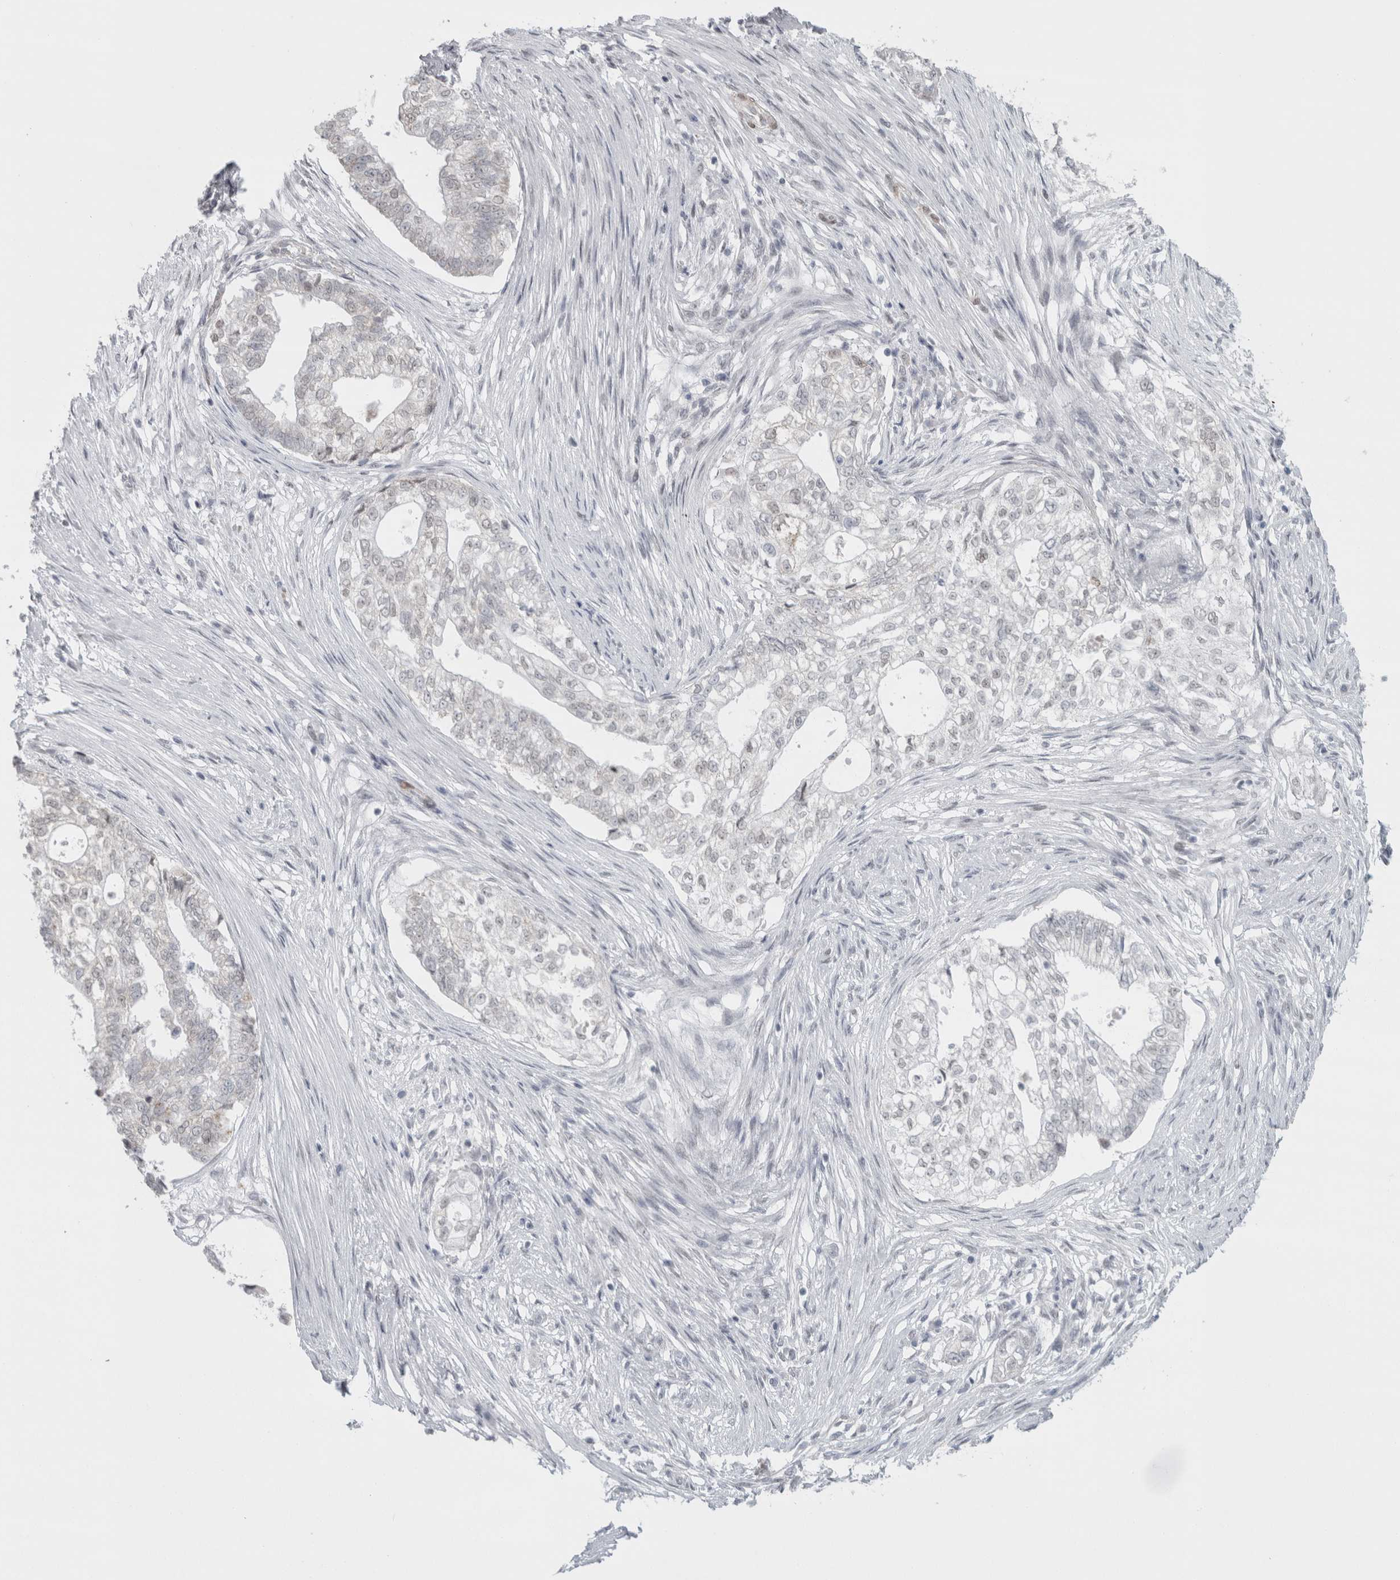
{"staining": {"intensity": "negative", "quantity": "none", "location": "none"}, "tissue": "pancreatic cancer", "cell_type": "Tumor cells", "image_type": "cancer", "snomed": [{"axis": "morphology", "description": "Adenocarcinoma, NOS"}, {"axis": "topography", "description": "Pancreas"}], "caption": "Tumor cells are negative for protein expression in human adenocarcinoma (pancreatic).", "gene": "PLIN1", "patient": {"sex": "male", "age": 72}}